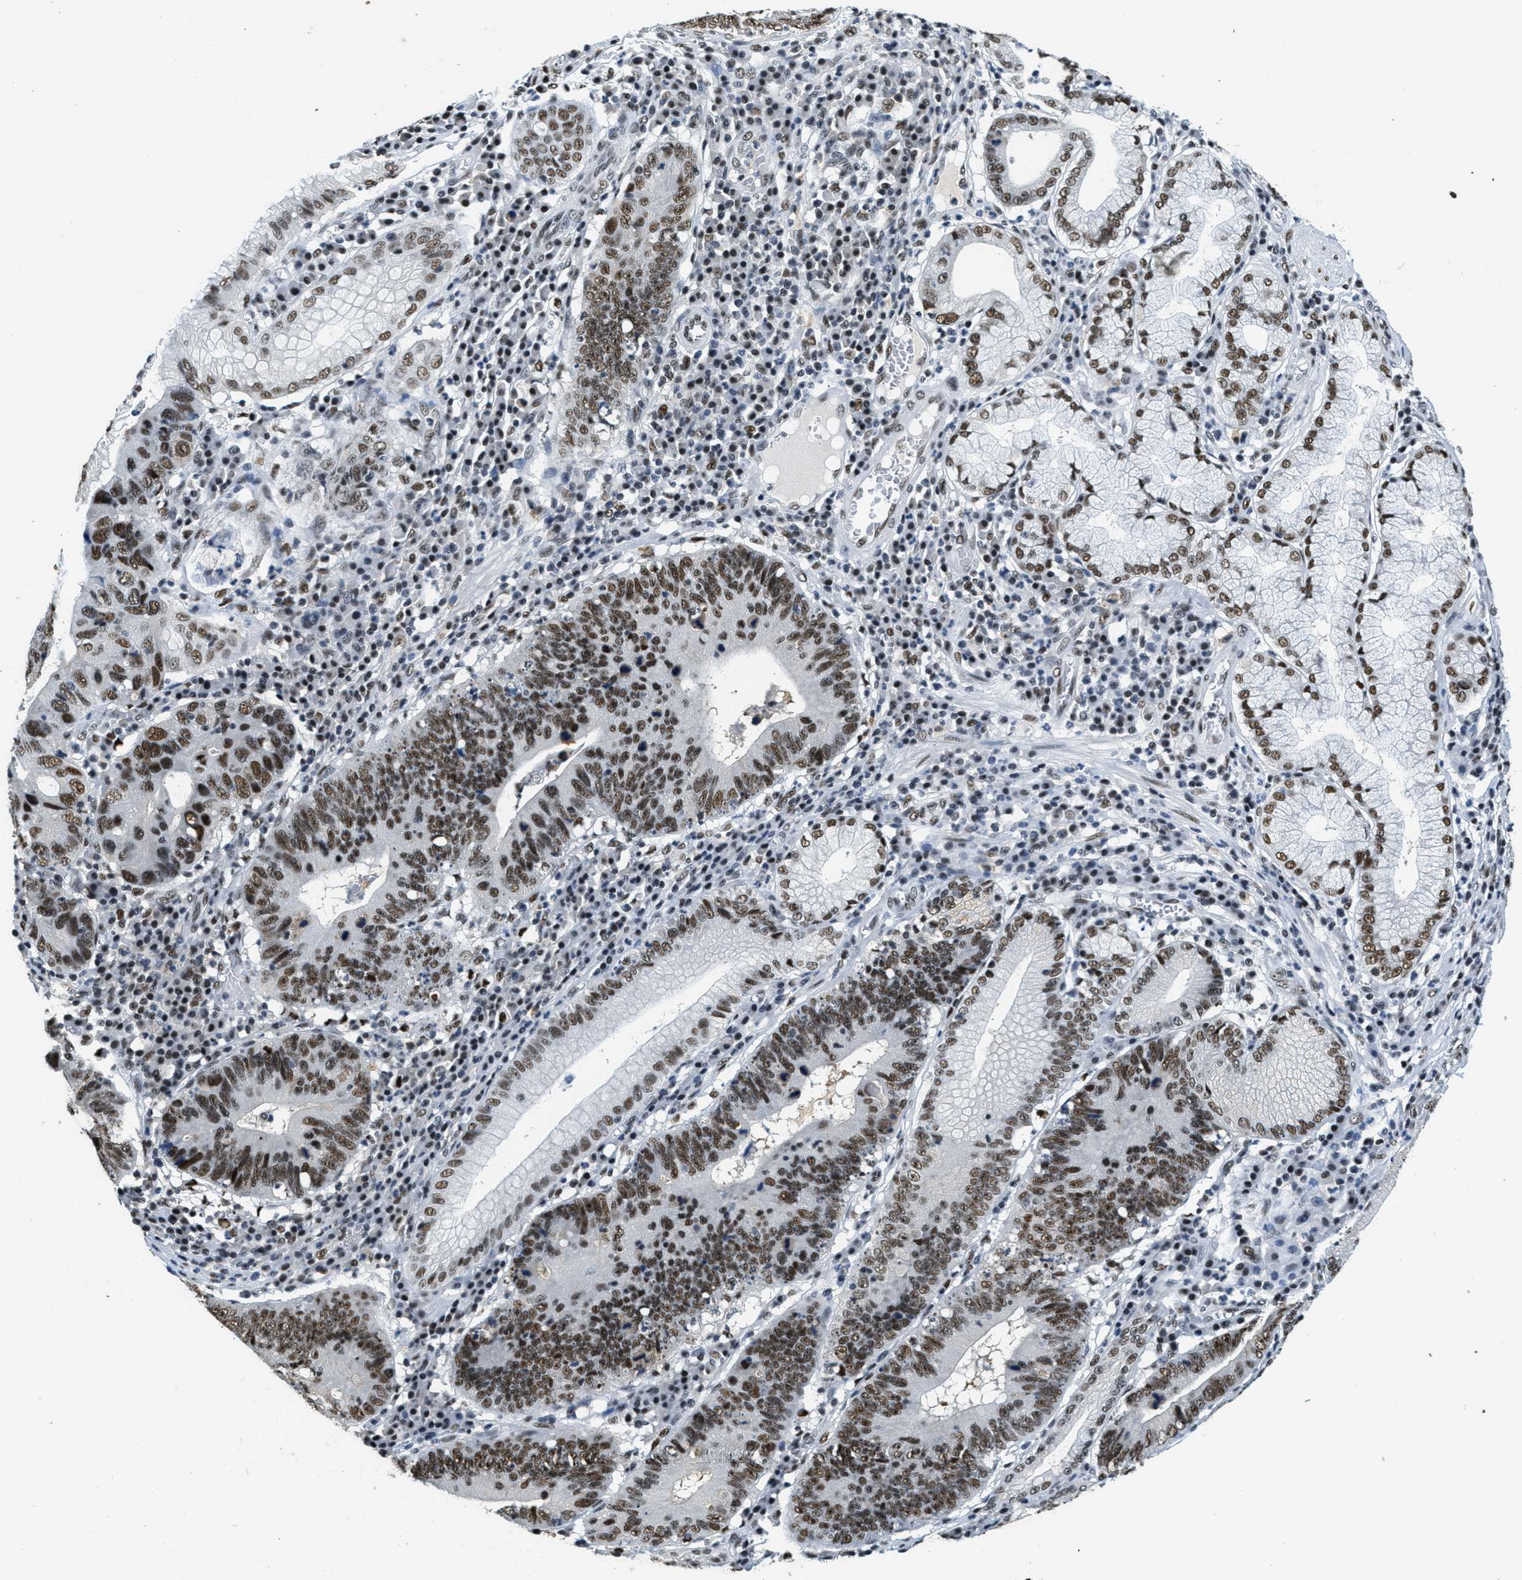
{"staining": {"intensity": "strong", "quantity": ">75%", "location": "nuclear"}, "tissue": "stomach cancer", "cell_type": "Tumor cells", "image_type": "cancer", "snomed": [{"axis": "morphology", "description": "Adenocarcinoma, NOS"}, {"axis": "topography", "description": "Stomach"}], "caption": "Immunohistochemical staining of adenocarcinoma (stomach) displays strong nuclear protein staining in about >75% of tumor cells.", "gene": "SSB", "patient": {"sex": "male", "age": 59}}